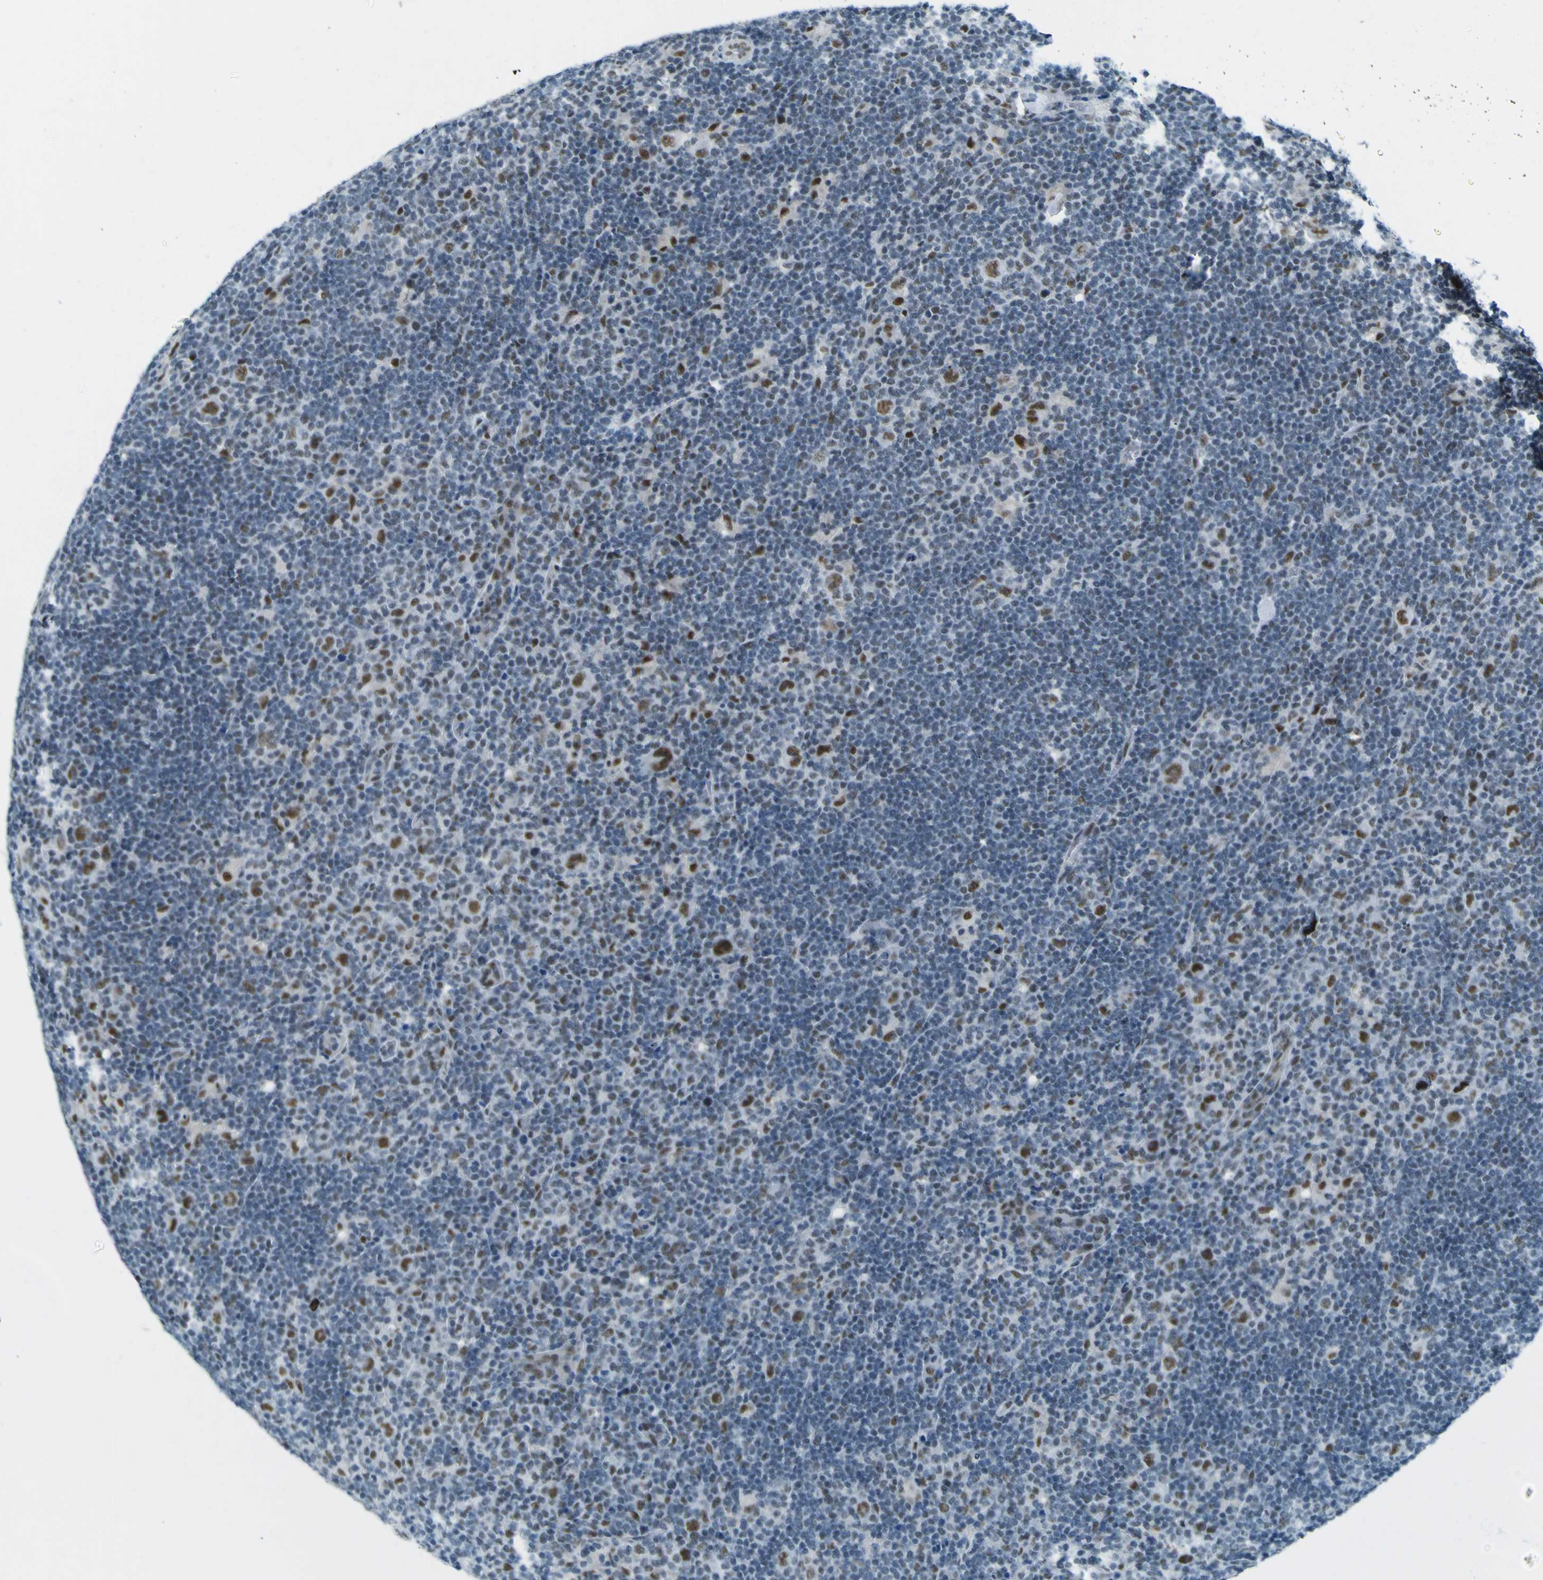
{"staining": {"intensity": "moderate", "quantity": ">75%", "location": "nuclear"}, "tissue": "lymphoma", "cell_type": "Tumor cells", "image_type": "cancer", "snomed": [{"axis": "morphology", "description": "Hodgkin's disease, NOS"}, {"axis": "topography", "description": "Lymph node"}], "caption": "IHC of human lymphoma shows medium levels of moderate nuclear staining in about >75% of tumor cells.", "gene": "CEBPG", "patient": {"sex": "female", "age": 57}}